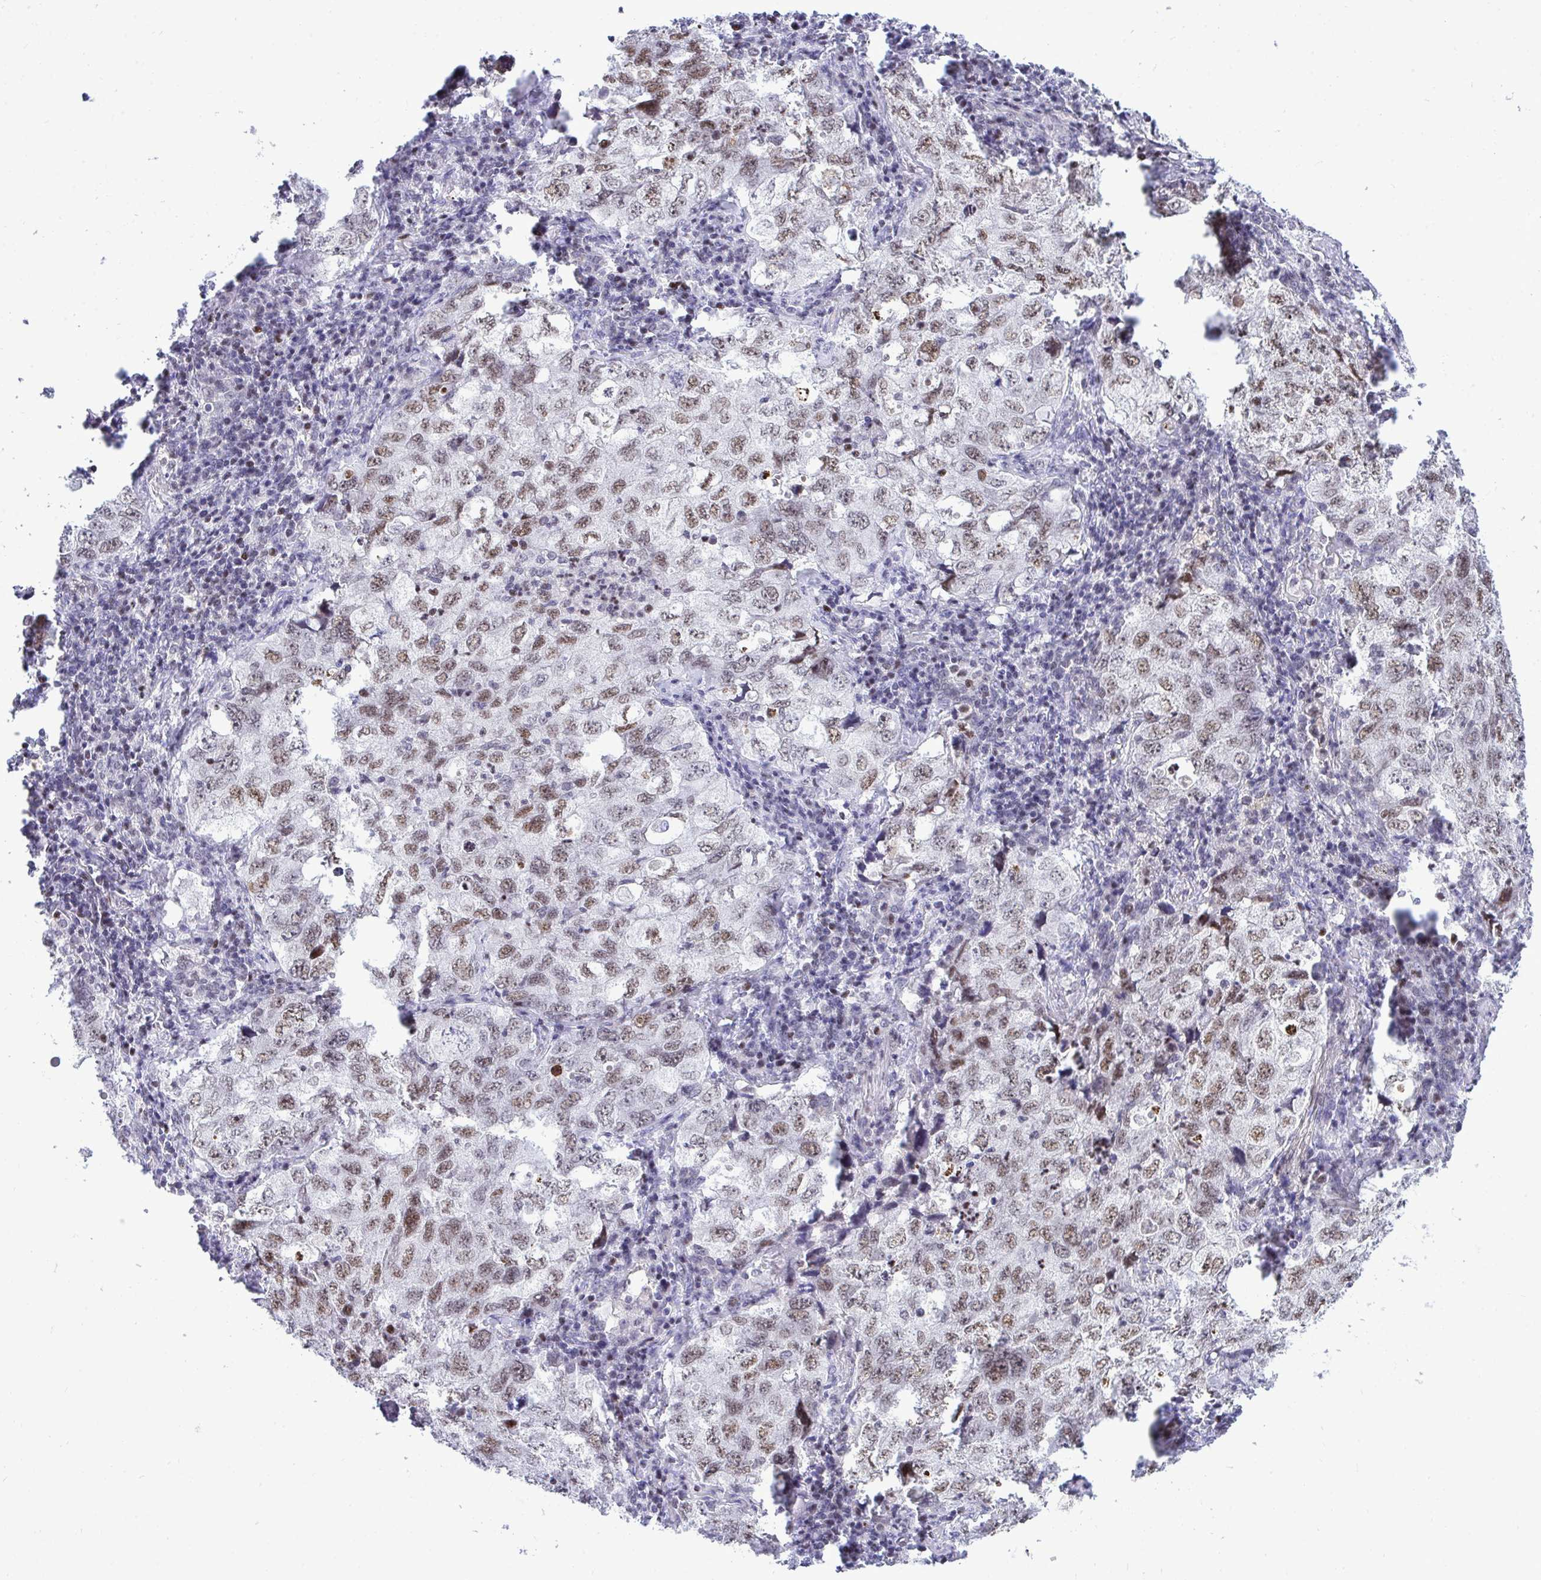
{"staining": {"intensity": "moderate", "quantity": "25%-75%", "location": "nuclear"}, "tissue": "lung cancer", "cell_type": "Tumor cells", "image_type": "cancer", "snomed": [{"axis": "morphology", "description": "Adenocarcinoma, NOS"}, {"axis": "topography", "description": "Lung"}], "caption": "Human lung cancer stained with a protein marker demonstrates moderate staining in tumor cells.", "gene": "C14orf39", "patient": {"sex": "female", "age": 57}}